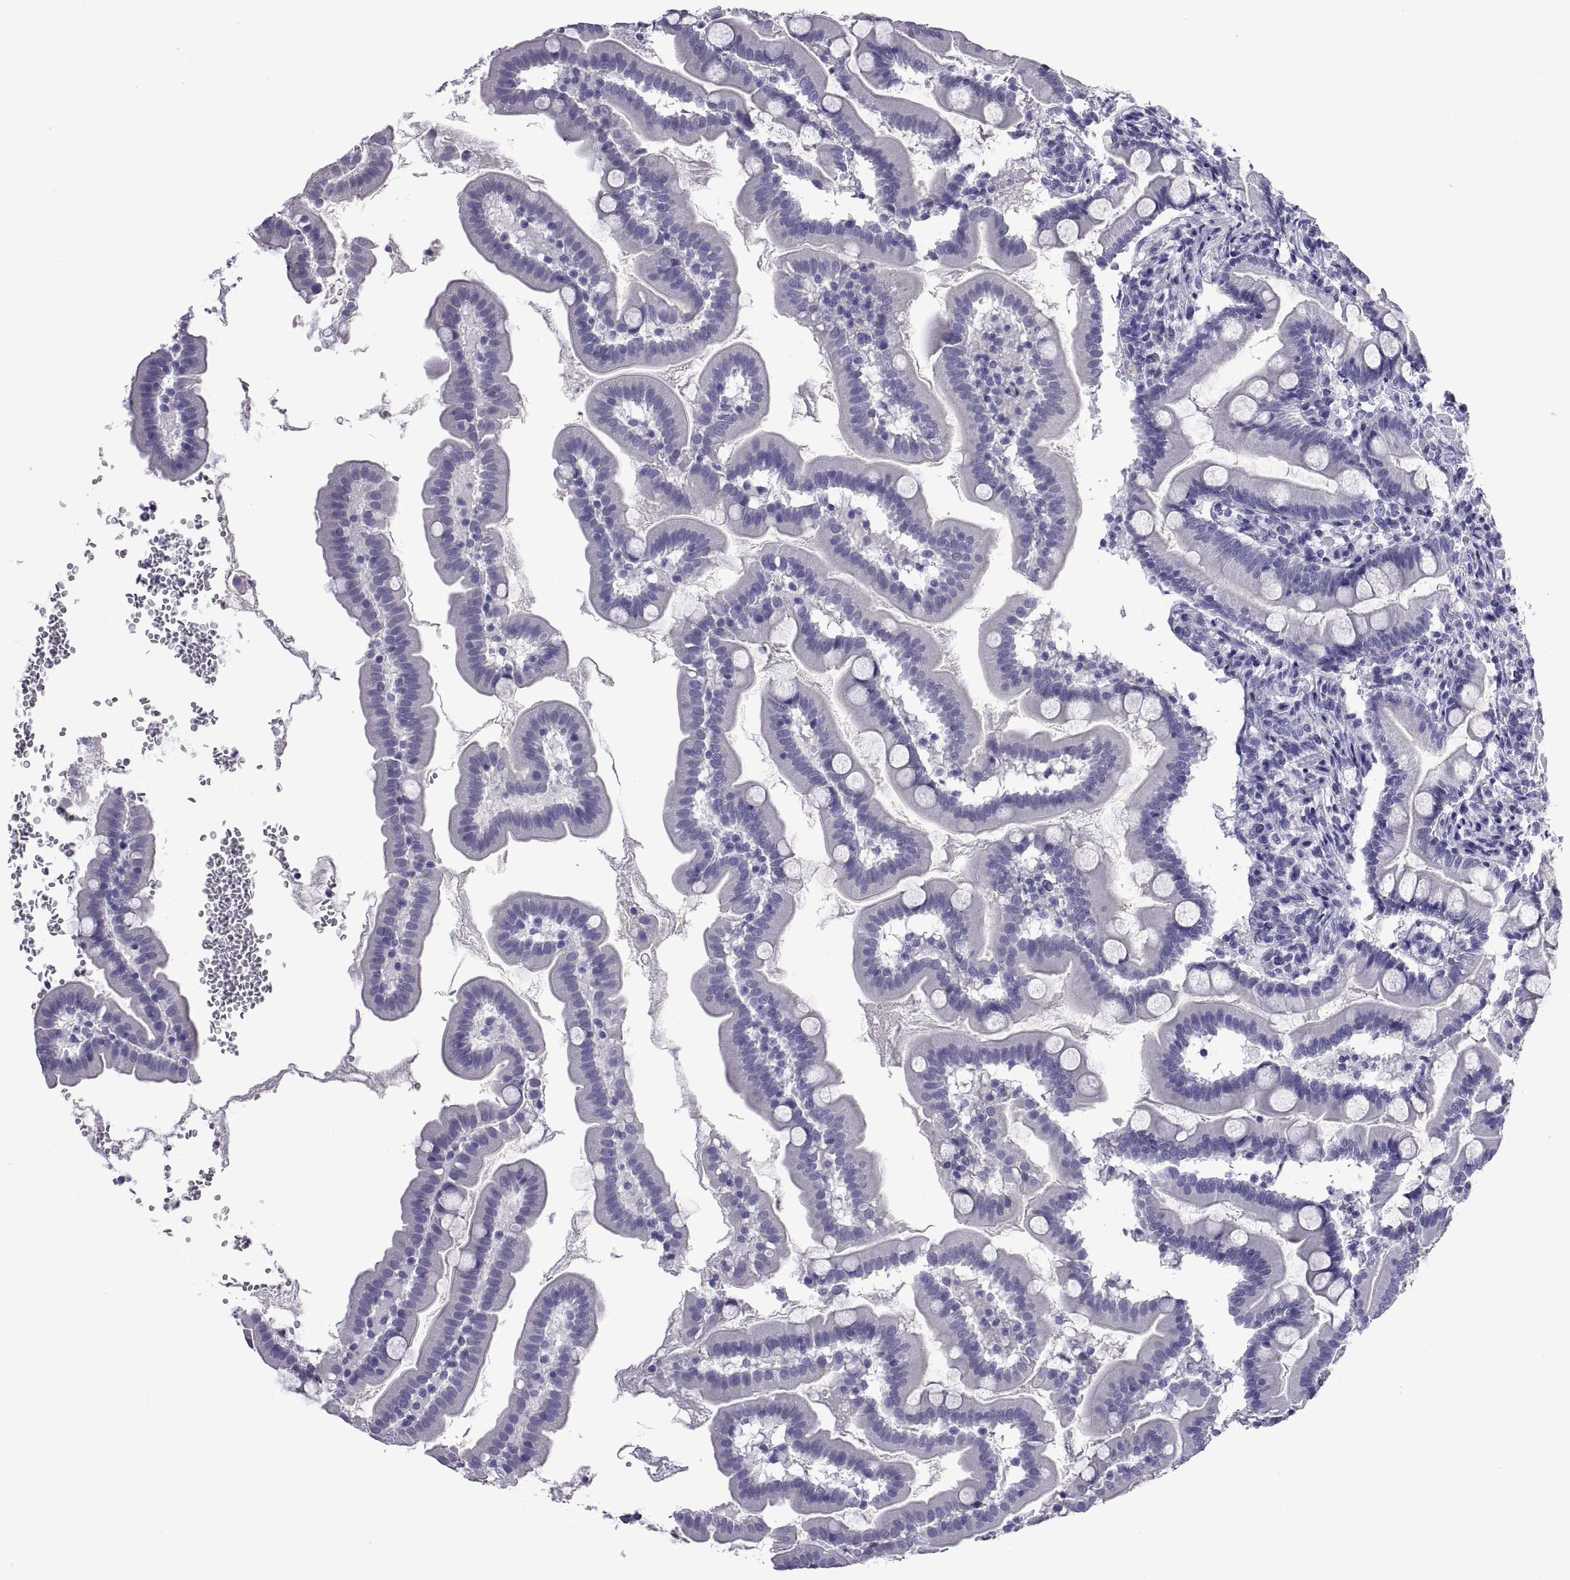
{"staining": {"intensity": "negative", "quantity": "none", "location": "none"}, "tissue": "small intestine", "cell_type": "Glandular cells", "image_type": "normal", "snomed": [{"axis": "morphology", "description": "Normal tissue, NOS"}, {"axis": "topography", "description": "Small intestine"}], "caption": "Glandular cells are negative for protein expression in benign human small intestine.", "gene": "CRISP1", "patient": {"sex": "female", "age": 44}}